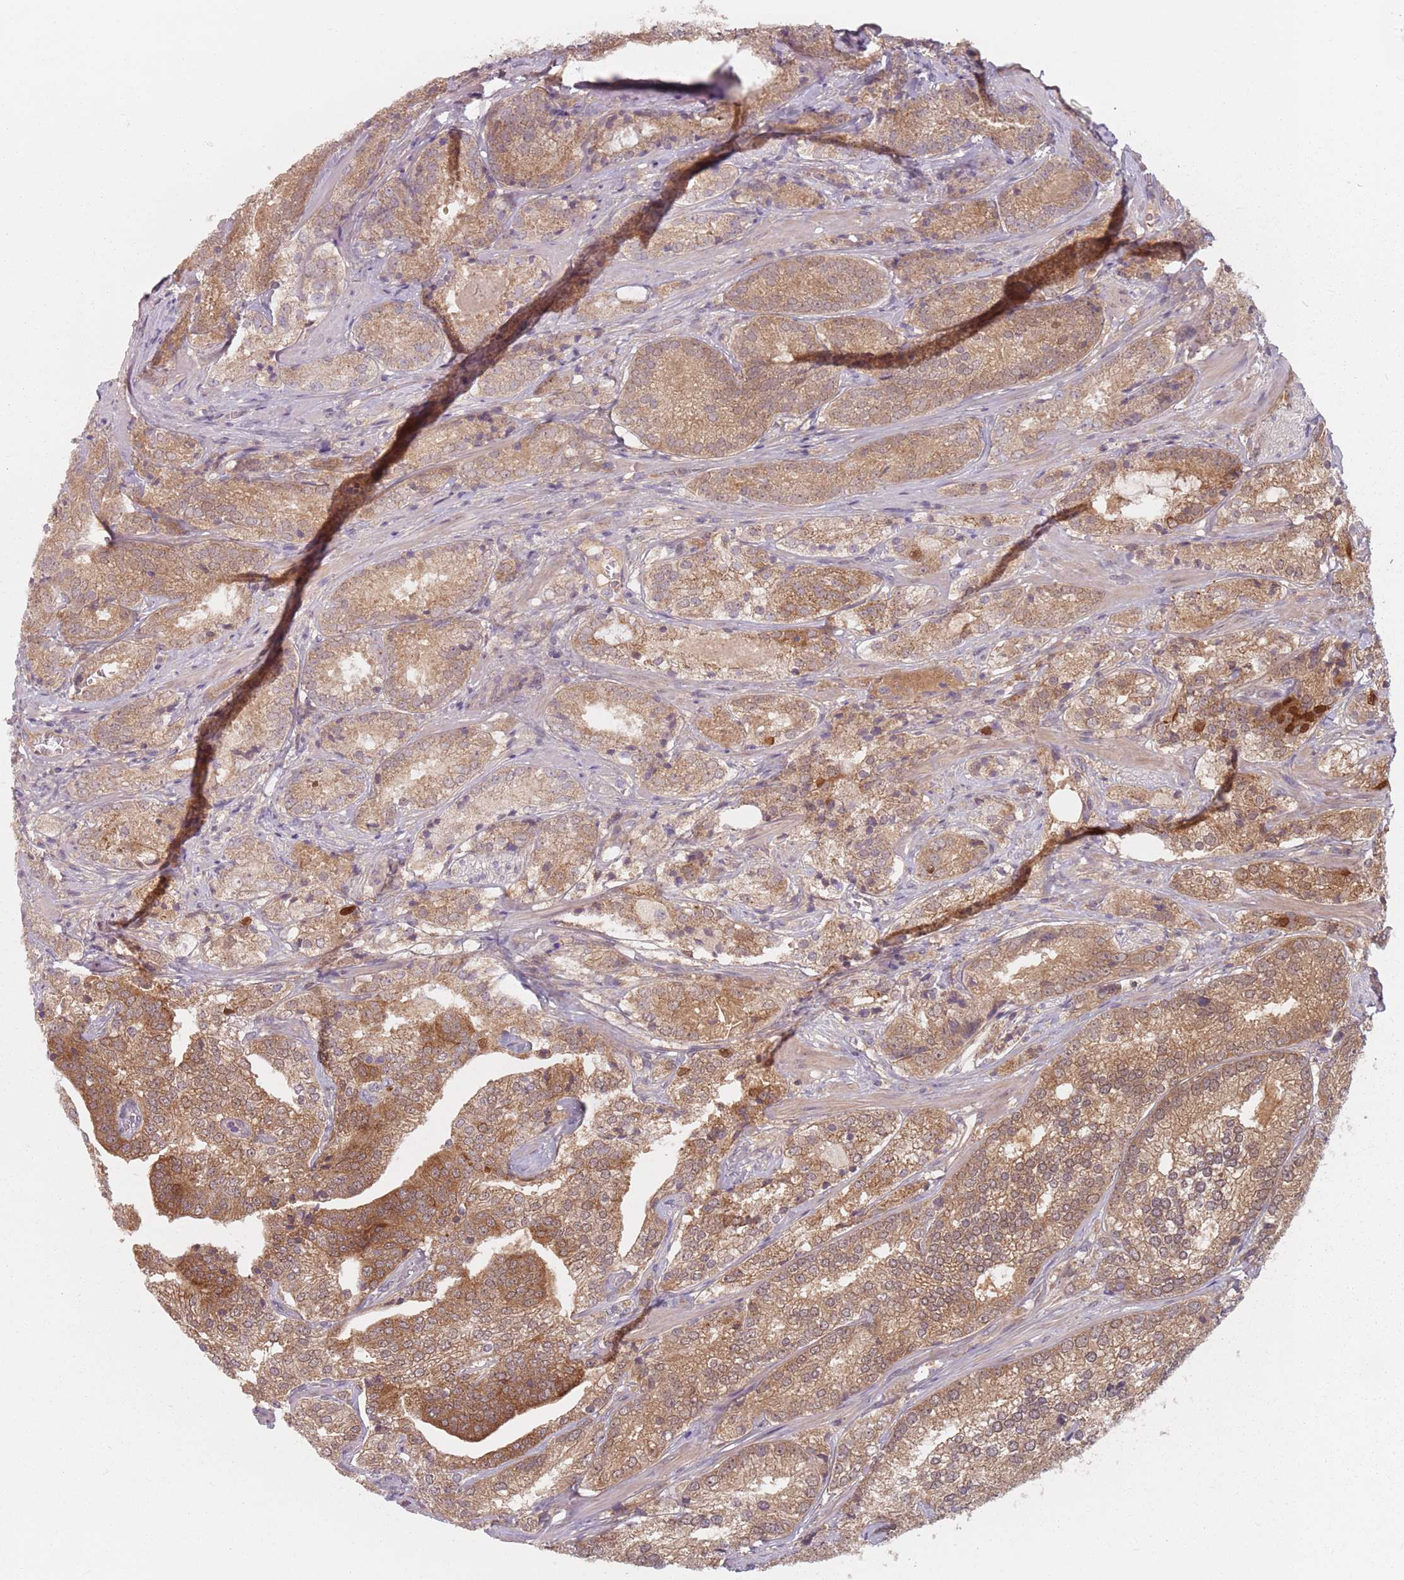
{"staining": {"intensity": "moderate", "quantity": ">75%", "location": "cytoplasmic/membranous"}, "tissue": "prostate cancer", "cell_type": "Tumor cells", "image_type": "cancer", "snomed": [{"axis": "morphology", "description": "Adenocarcinoma, High grade"}, {"axis": "topography", "description": "Prostate"}], "caption": "The immunohistochemical stain shows moderate cytoplasmic/membranous staining in tumor cells of prostate high-grade adenocarcinoma tissue.", "gene": "NAXE", "patient": {"sex": "male", "age": 63}}